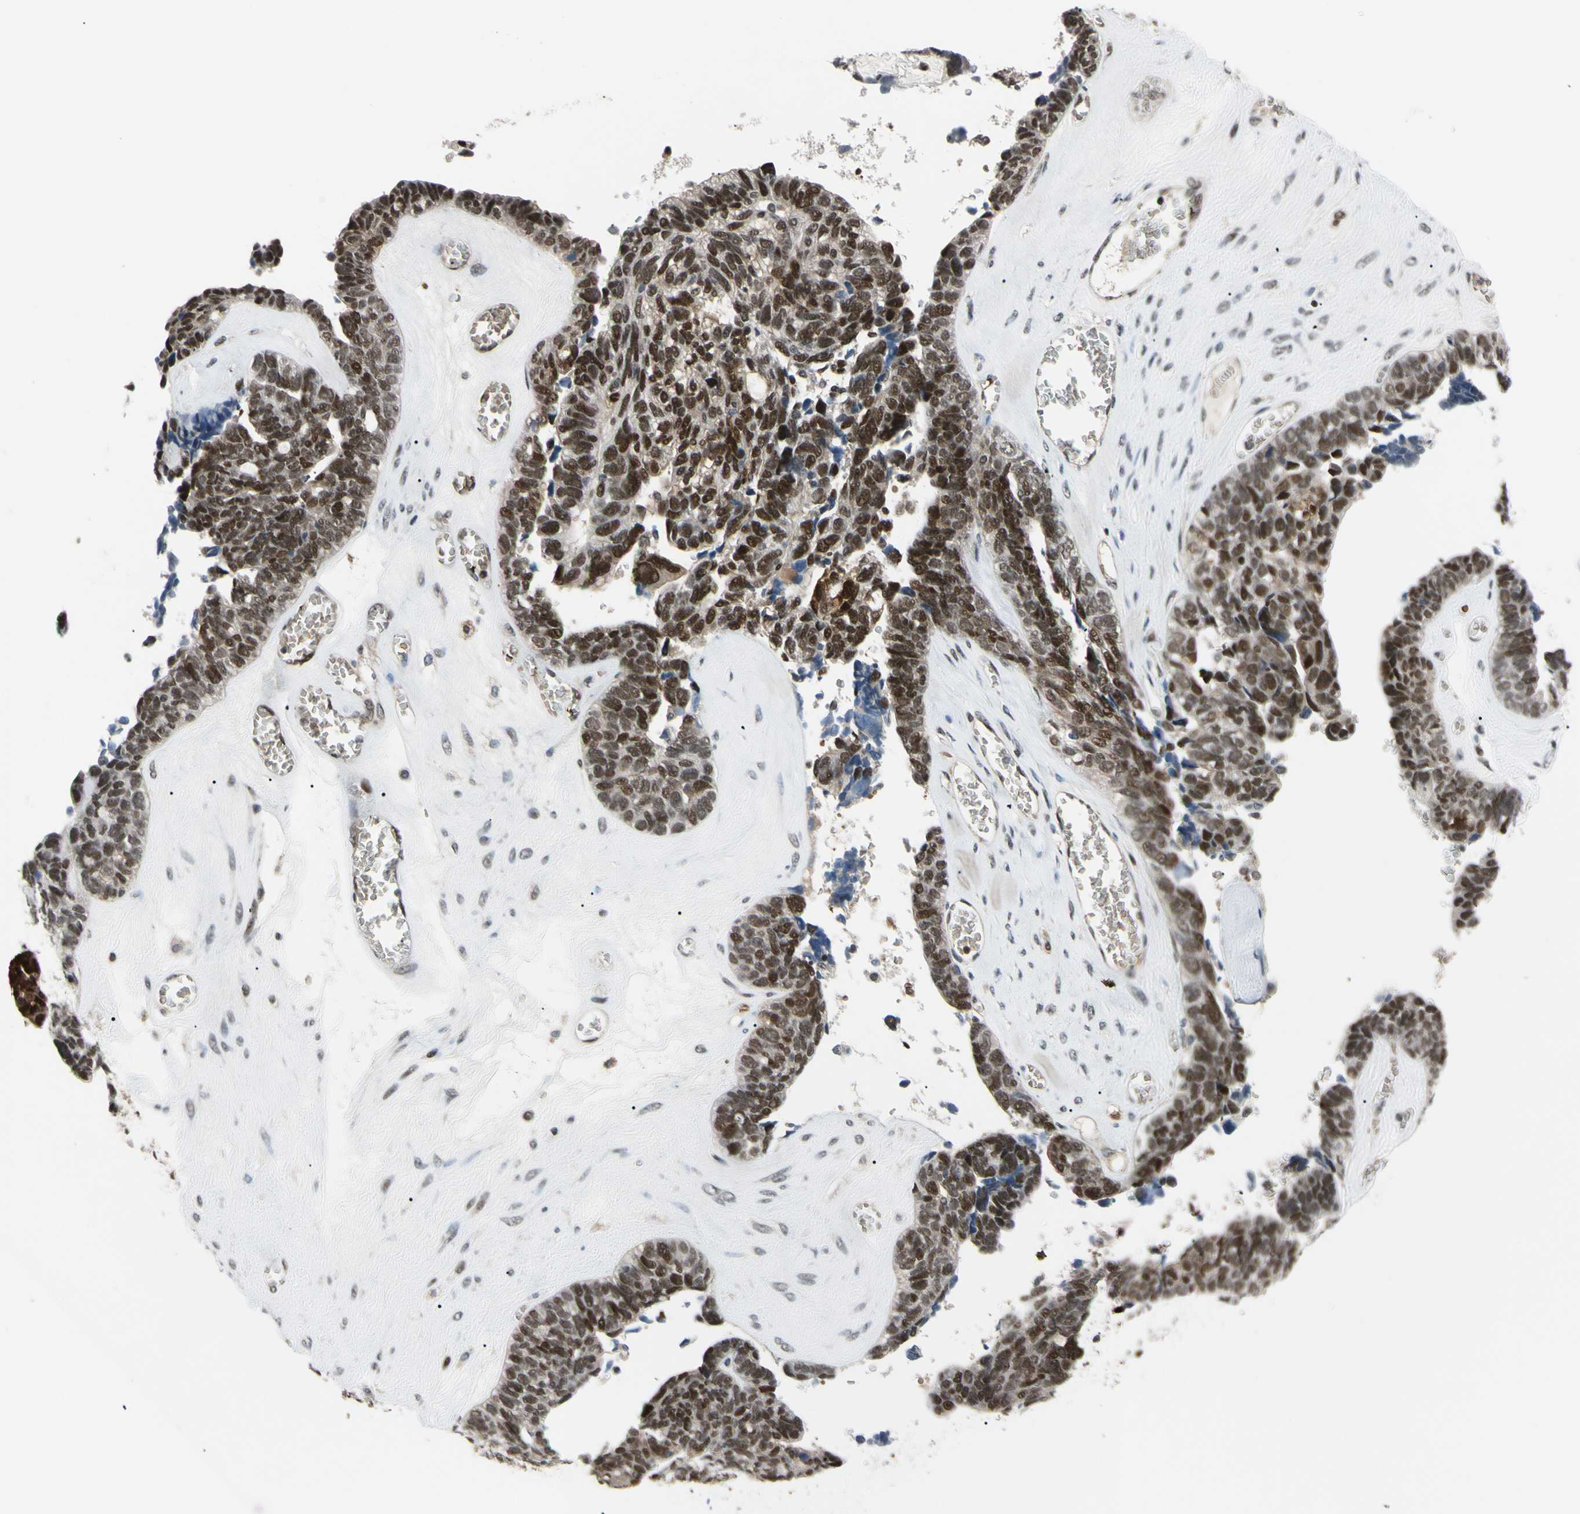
{"staining": {"intensity": "strong", "quantity": ">75%", "location": "nuclear"}, "tissue": "ovarian cancer", "cell_type": "Tumor cells", "image_type": "cancer", "snomed": [{"axis": "morphology", "description": "Cystadenocarcinoma, serous, NOS"}, {"axis": "topography", "description": "Ovary"}], "caption": "IHC histopathology image of ovarian cancer stained for a protein (brown), which shows high levels of strong nuclear staining in about >75% of tumor cells.", "gene": "THAP12", "patient": {"sex": "female", "age": 79}}